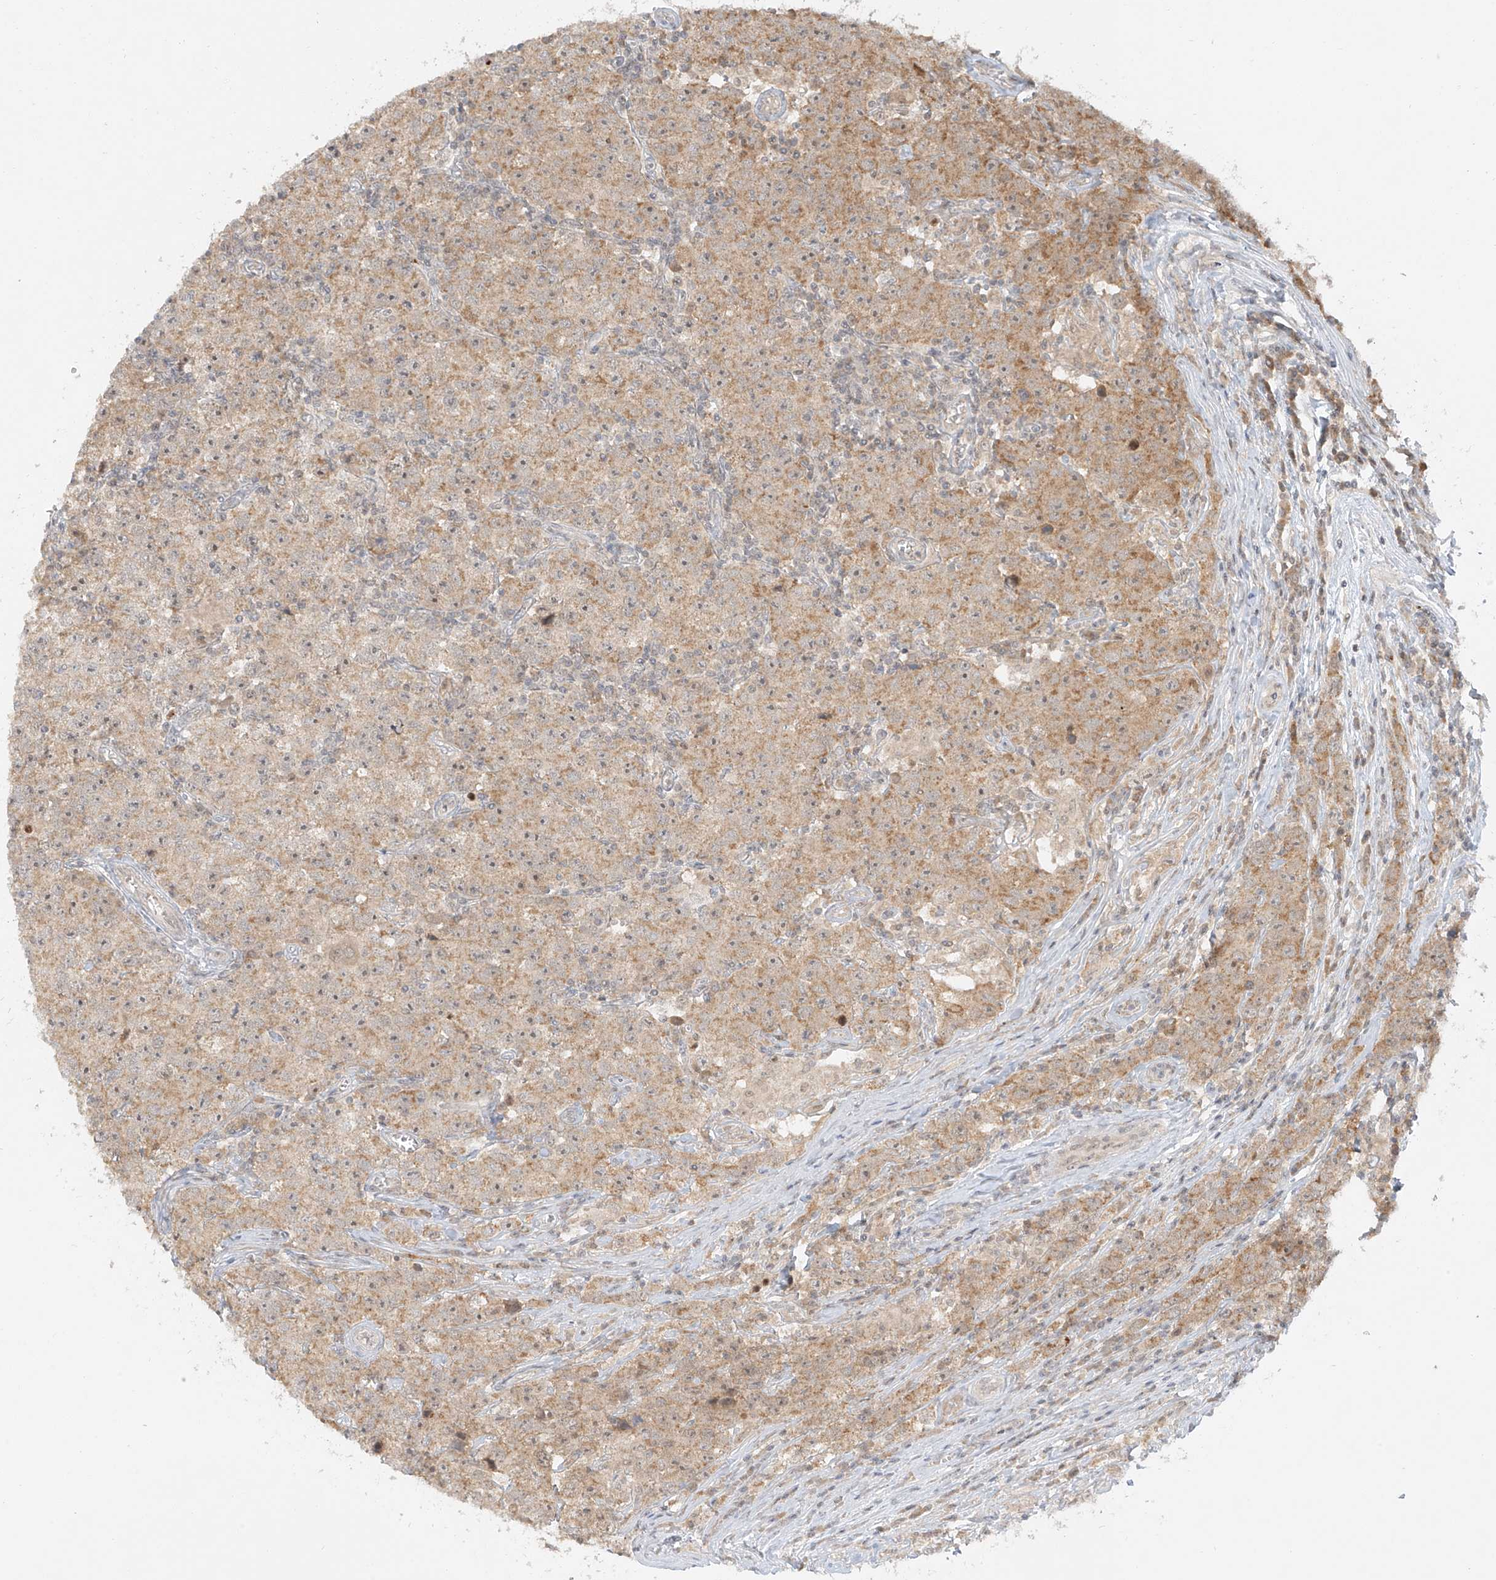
{"staining": {"intensity": "weak", "quantity": ">75%", "location": "cytoplasmic/membranous"}, "tissue": "testis cancer", "cell_type": "Tumor cells", "image_type": "cancer", "snomed": [{"axis": "morphology", "description": "Seminoma, NOS"}, {"axis": "morphology", "description": "Carcinoma, Embryonal, NOS"}, {"axis": "topography", "description": "Testis"}], "caption": "This is an image of IHC staining of testis cancer, which shows weak positivity in the cytoplasmic/membranous of tumor cells.", "gene": "MIPEP", "patient": {"sex": "male", "age": 43}}